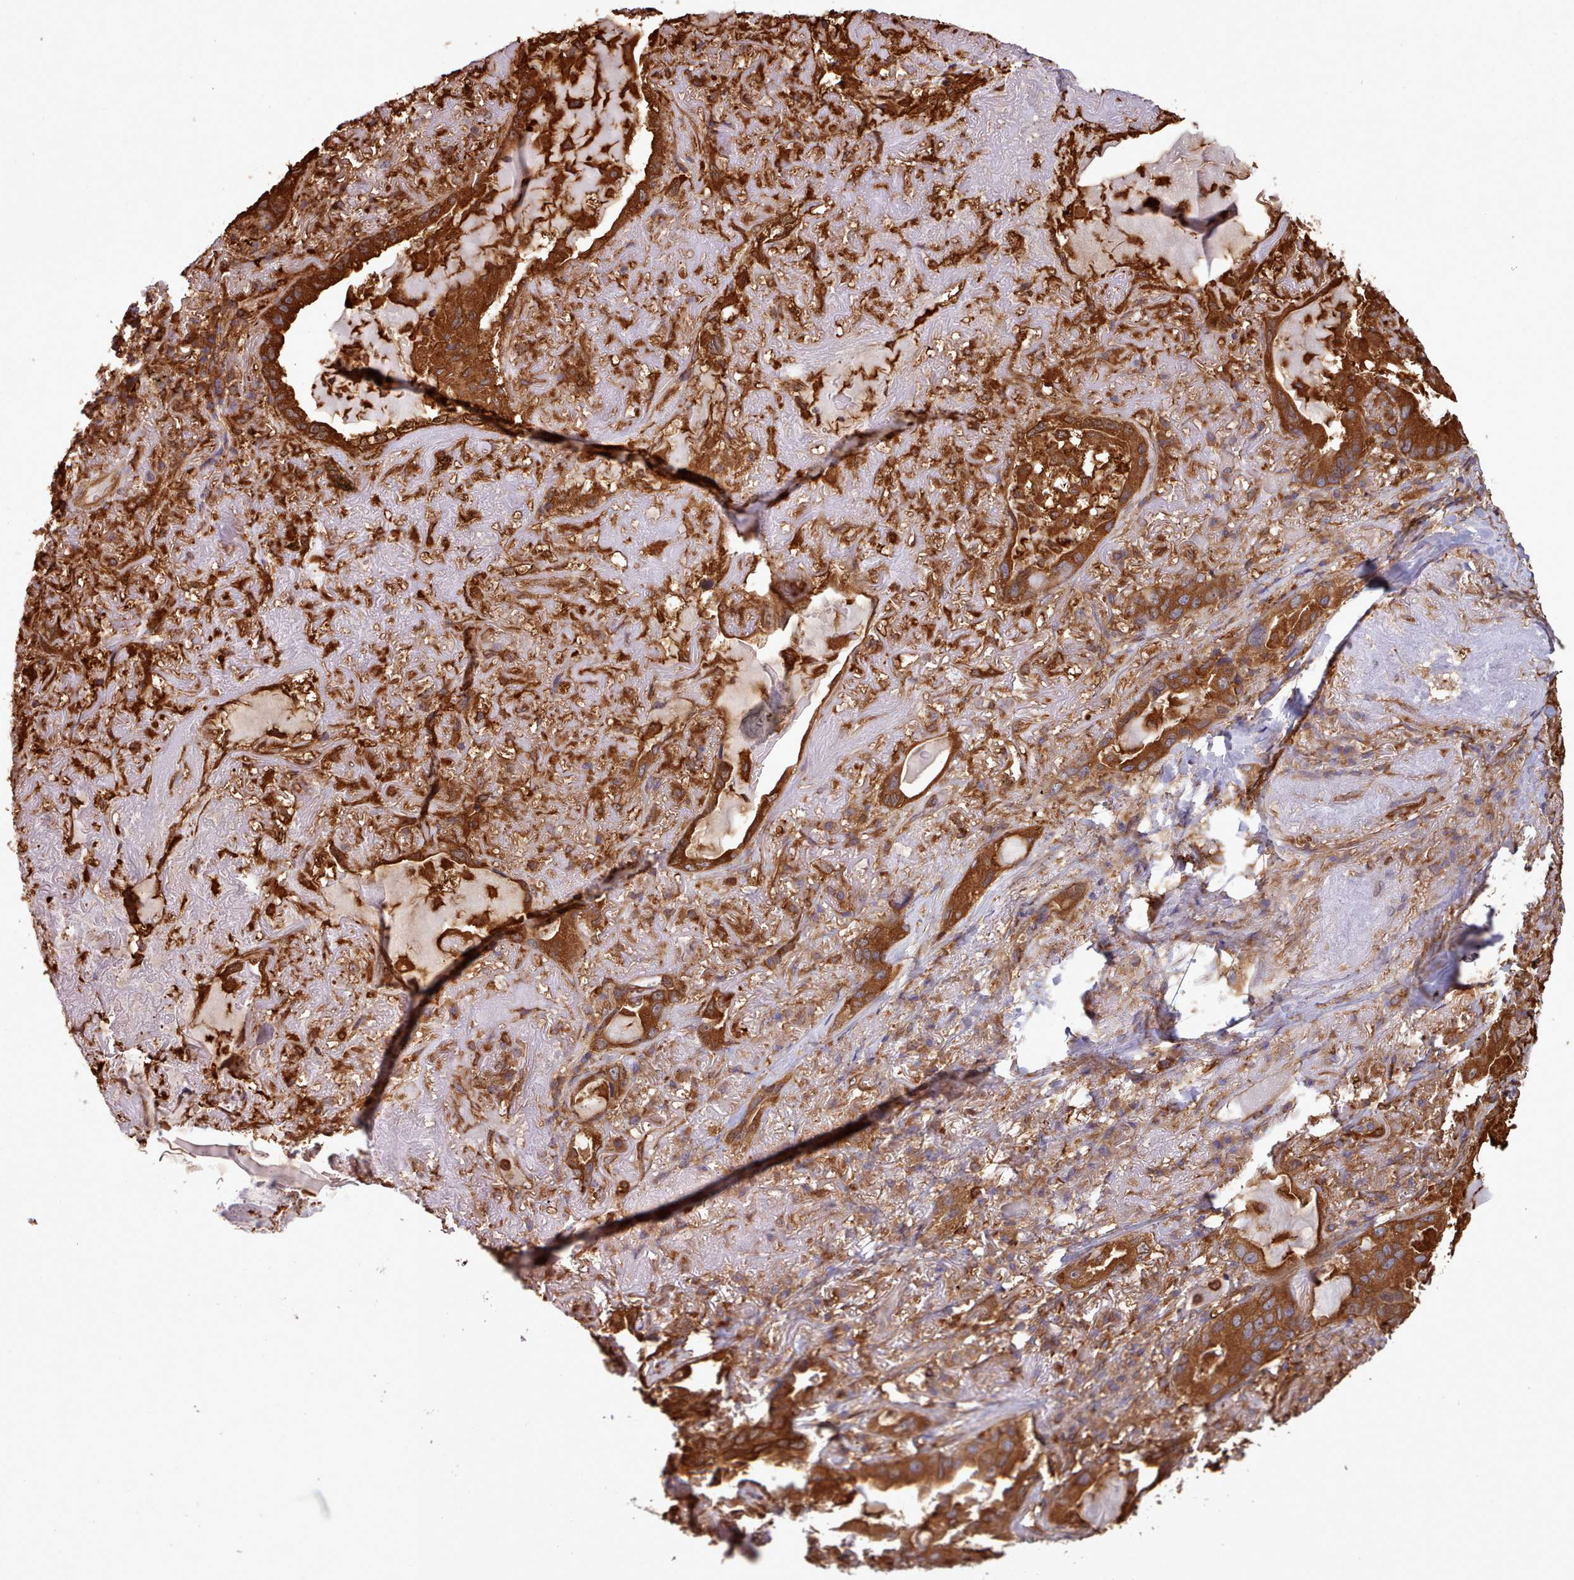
{"staining": {"intensity": "strong", "quantity": ">75%", "location": "cytoplasmic/membranous"}, "tissue": "lung cancer", "cell_type": "Tumor cells", "image_type": "cancer", "snomed": [{"axis": "morphology", "description": "Adenocarcinoma, NOS"}, {"axis": "topography", "description": "Lung"}], "caption": "DAB (3,3'-diaminobenzidine) immunohistochemical staining of lung cancer (adenocarcinoma) demonstrates strong cytoplasmic/membranous protein positivity in about >75% of tumor cells.", "gene": "SLC4A9", "patient": {"sex": "female", "age": 69}}